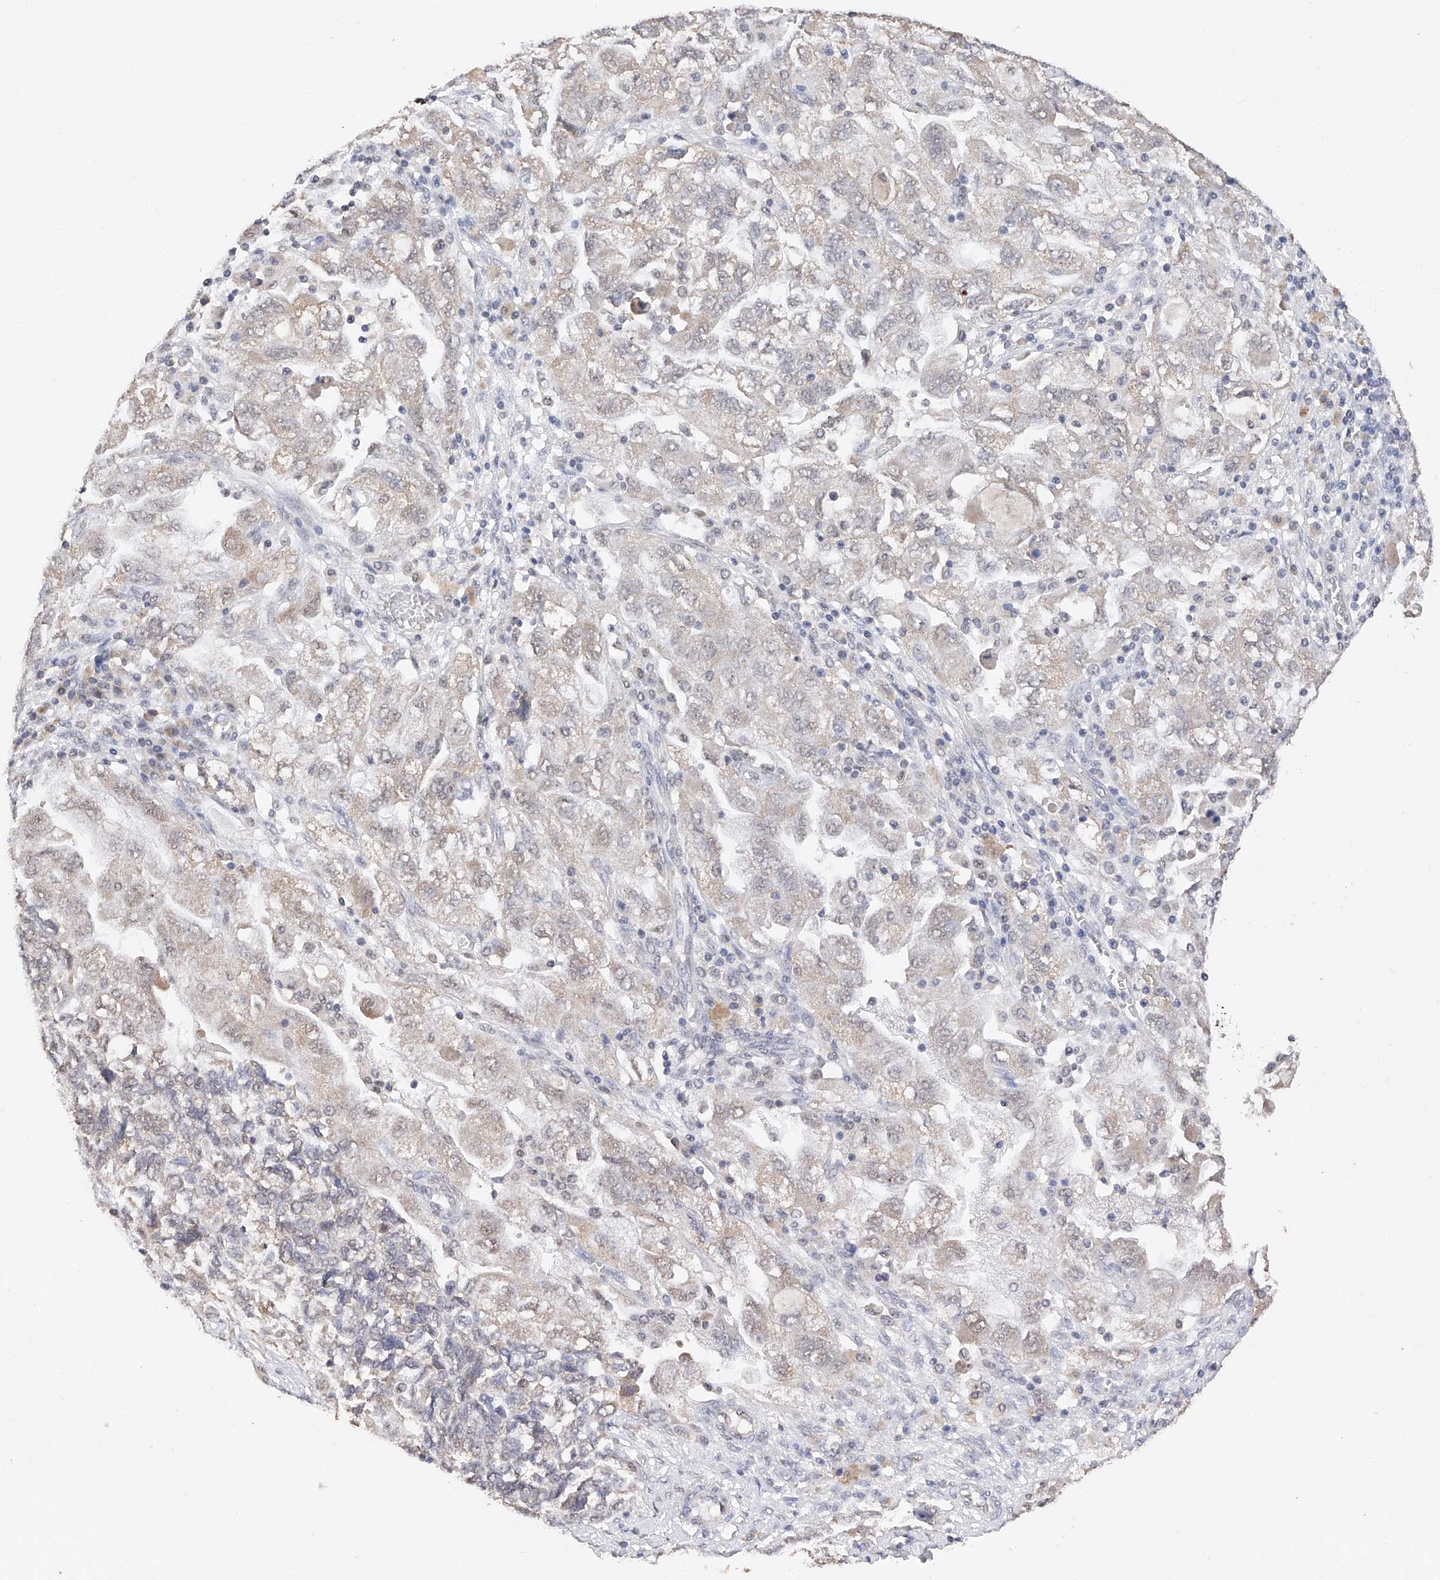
{"staining": {"intensity": "negative", "quantity": "none", "location": "none"}, "tissue": "ovarian cancer", "cell_type": "Tumor cells", "image_type": "cancer", "snomed": [{"axis": "morphology", "description": "Carcinoma, NOS"}, {"axis": "morphology", "description": "Cystadenocarcinoma, serous, NOS"}, {"axis": "topography", "description": "Ovary"}], "caption": "Ovarian cancer (carcinoma) was stained to show a protein in brown. There is no significant staining in tumor cells.", "gene": "DMAP1", "patient": {"sex": "female", "age": 69}}